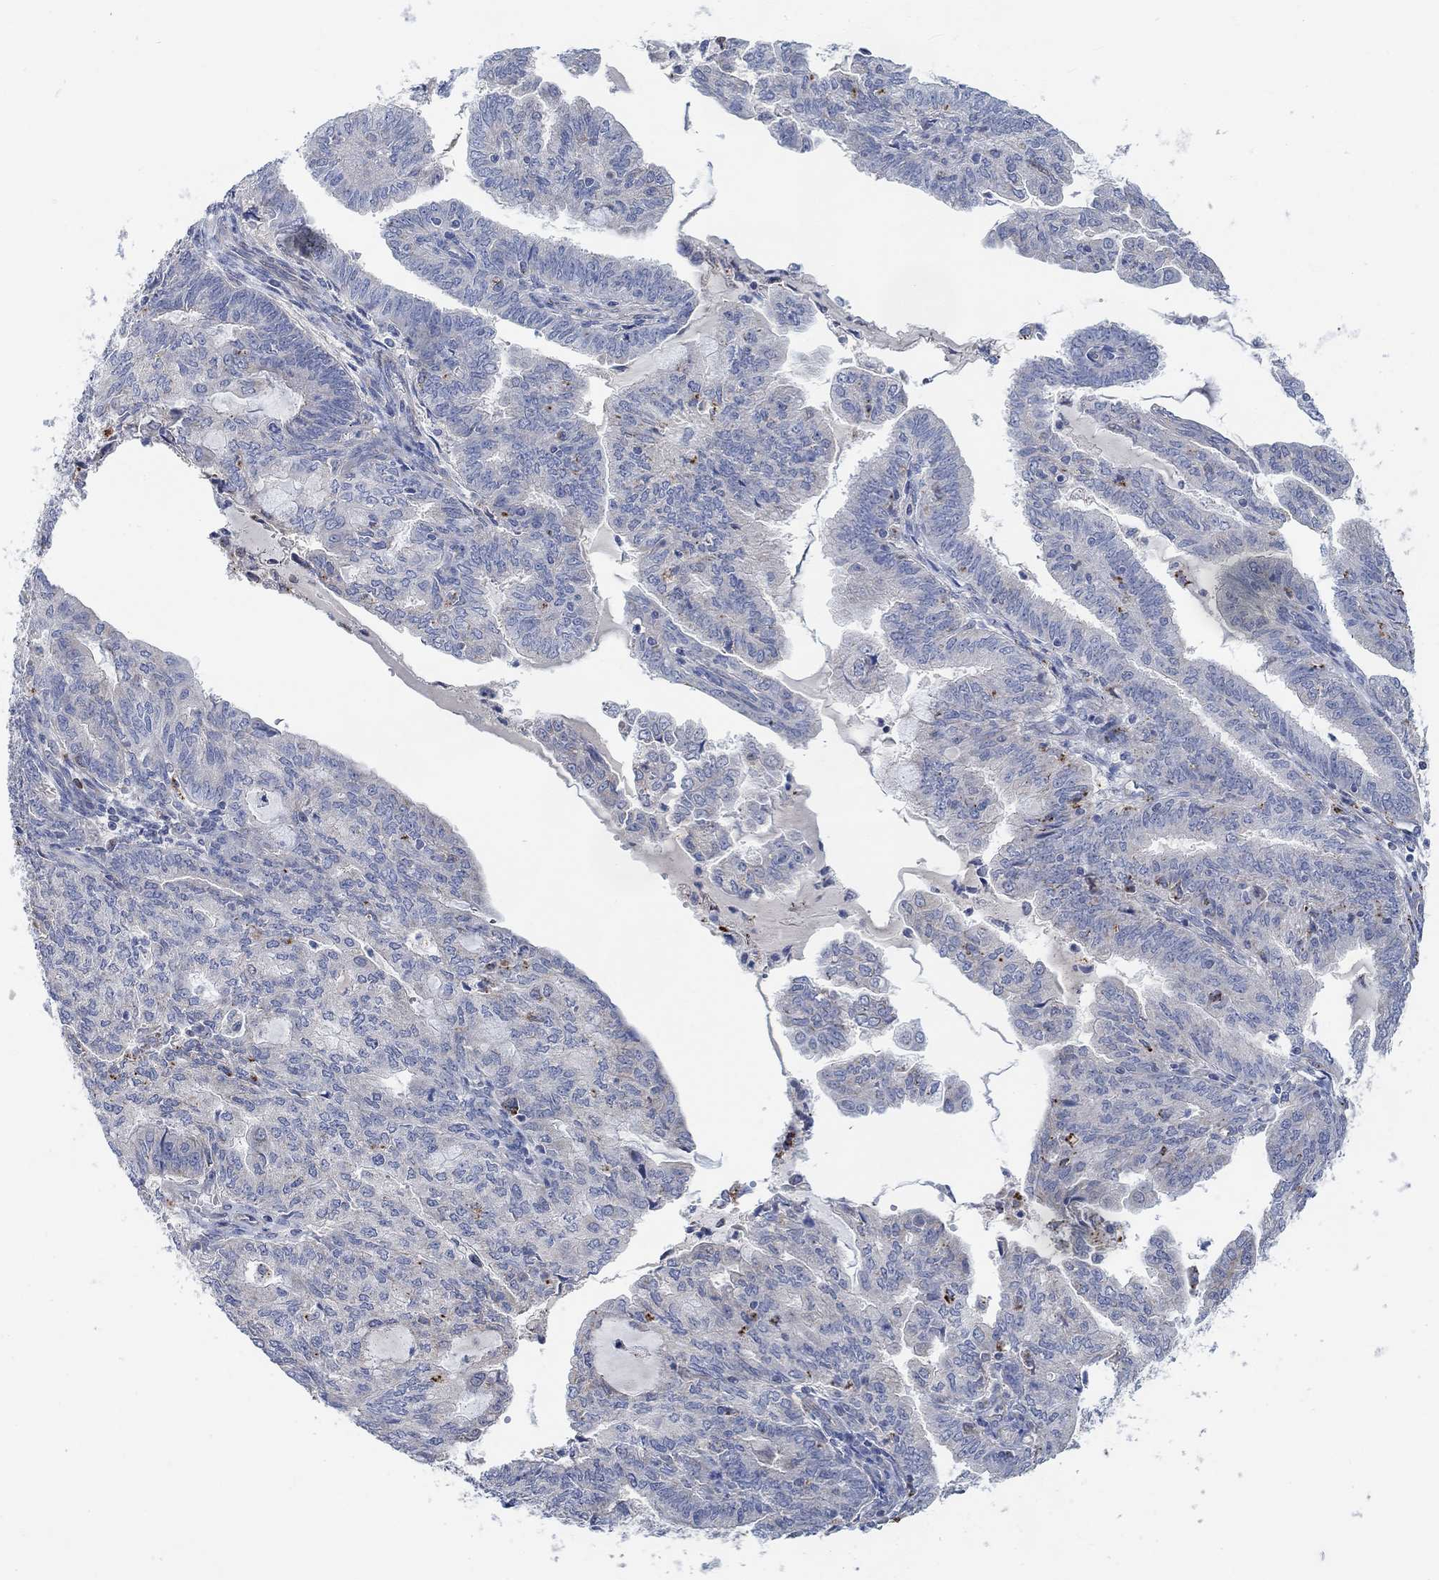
{"staining": {"intensity": "negative", "quantity": "none", "location": "none"}, "tissue": "endometrial cancer", "cell_type": "Tumor cells", "image_type": "cancer", "snomed": [{"axis": "morphology", "description": "Adenocarcinoma, NOS"}, {"axis": "topography", "description": "Endometrium"}], "caption": "This is an immunohistochemistry (IHC) image of human endometrial cancer. There is no expression in tumor cells.", "gene": "HCRTR1", "patient": {"sex": "female", "age": 82}}